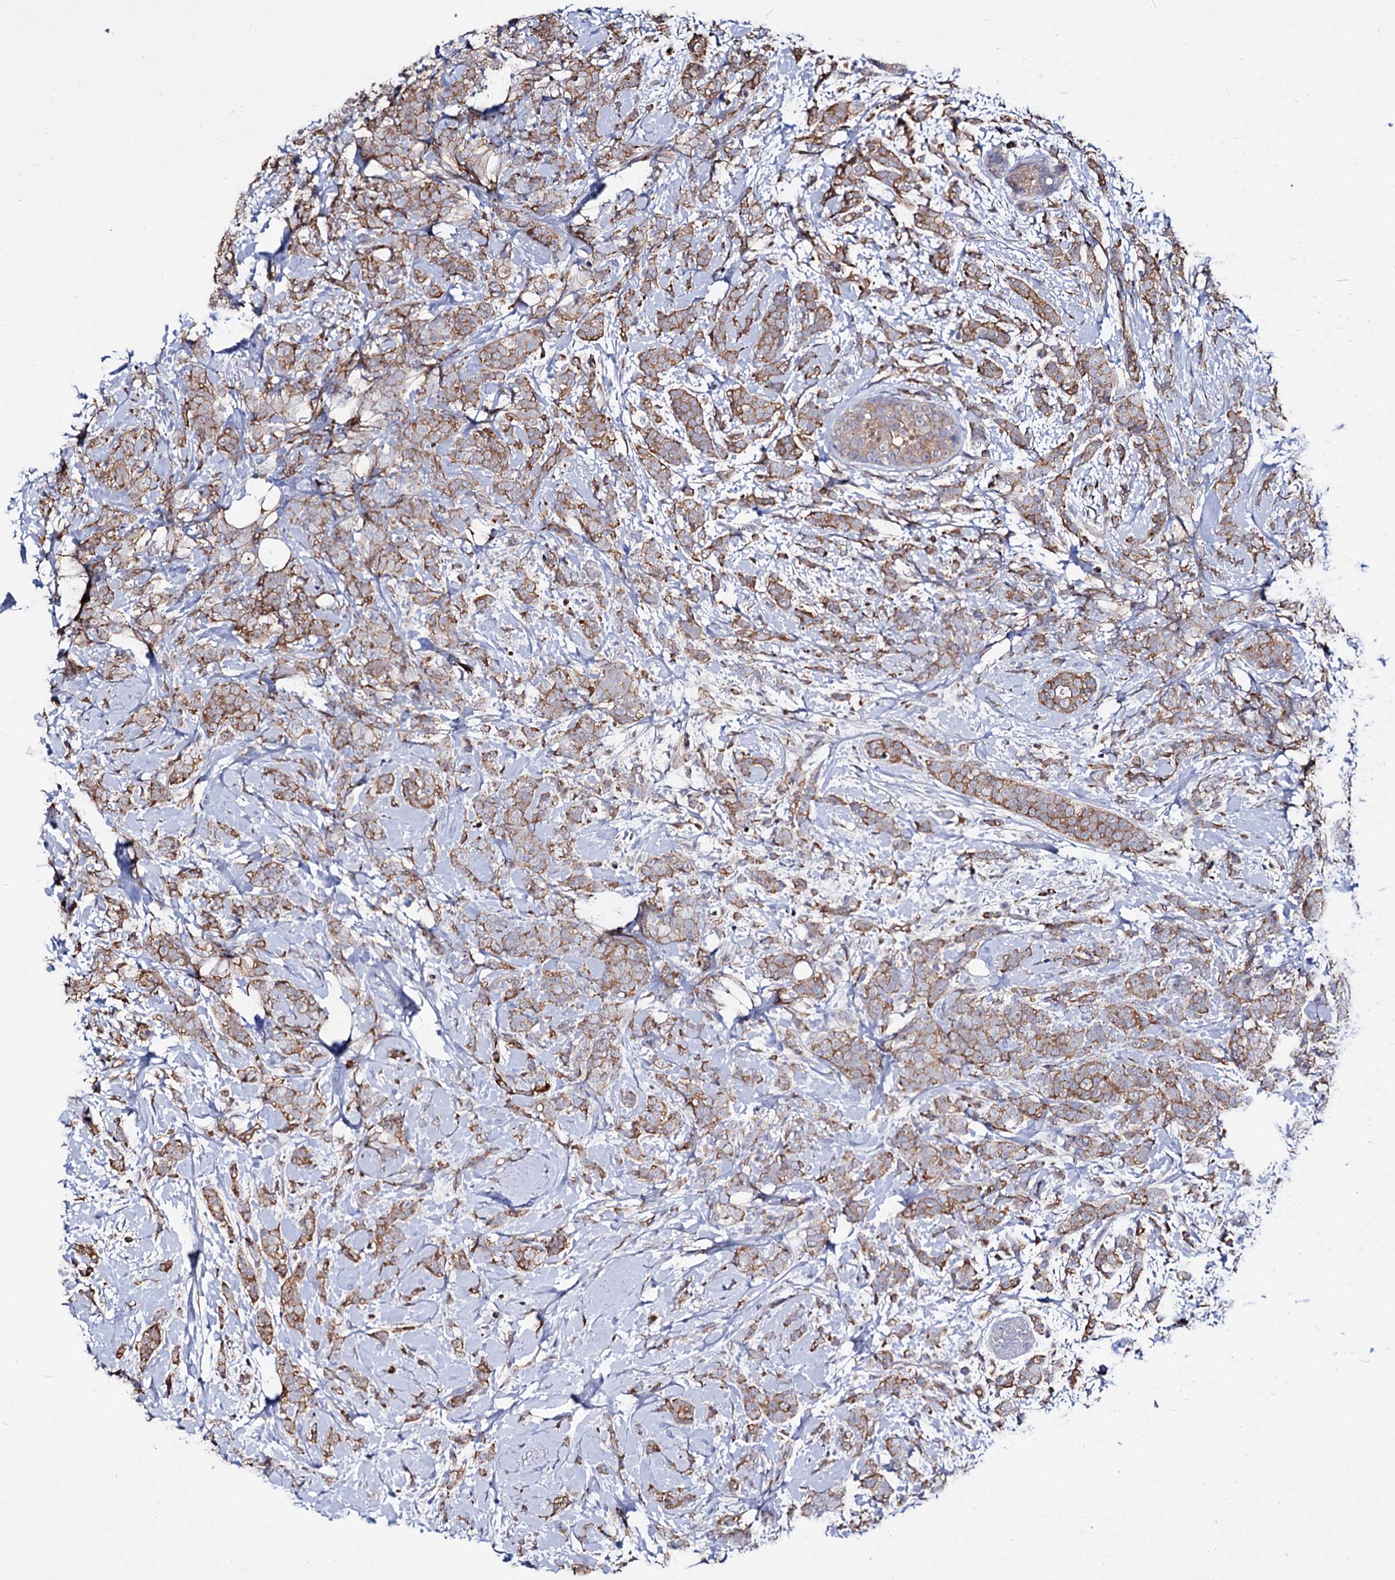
{"staining": {"intensity": "strong", "quantity": ">75%", "location": "cytoplasmic/membranous"}, "tissue": "breast cancer", "cell_type": "Tumor cells", "image_type": "cancer", "snomed": [{"axis": "morphology", "description": "Lobular carcinoma"}, {"axis": "topography", "description": "Breast"}], "caption": "There is high levels of strong cytoplasmic/membranous positivity in tumor cells of breast cancer (lobular carcinoma), as demonstrated by immunohistochemical staining (brown color).", "gene": "ARFIP2", "patient": {"sex": "female", "age": 58}}